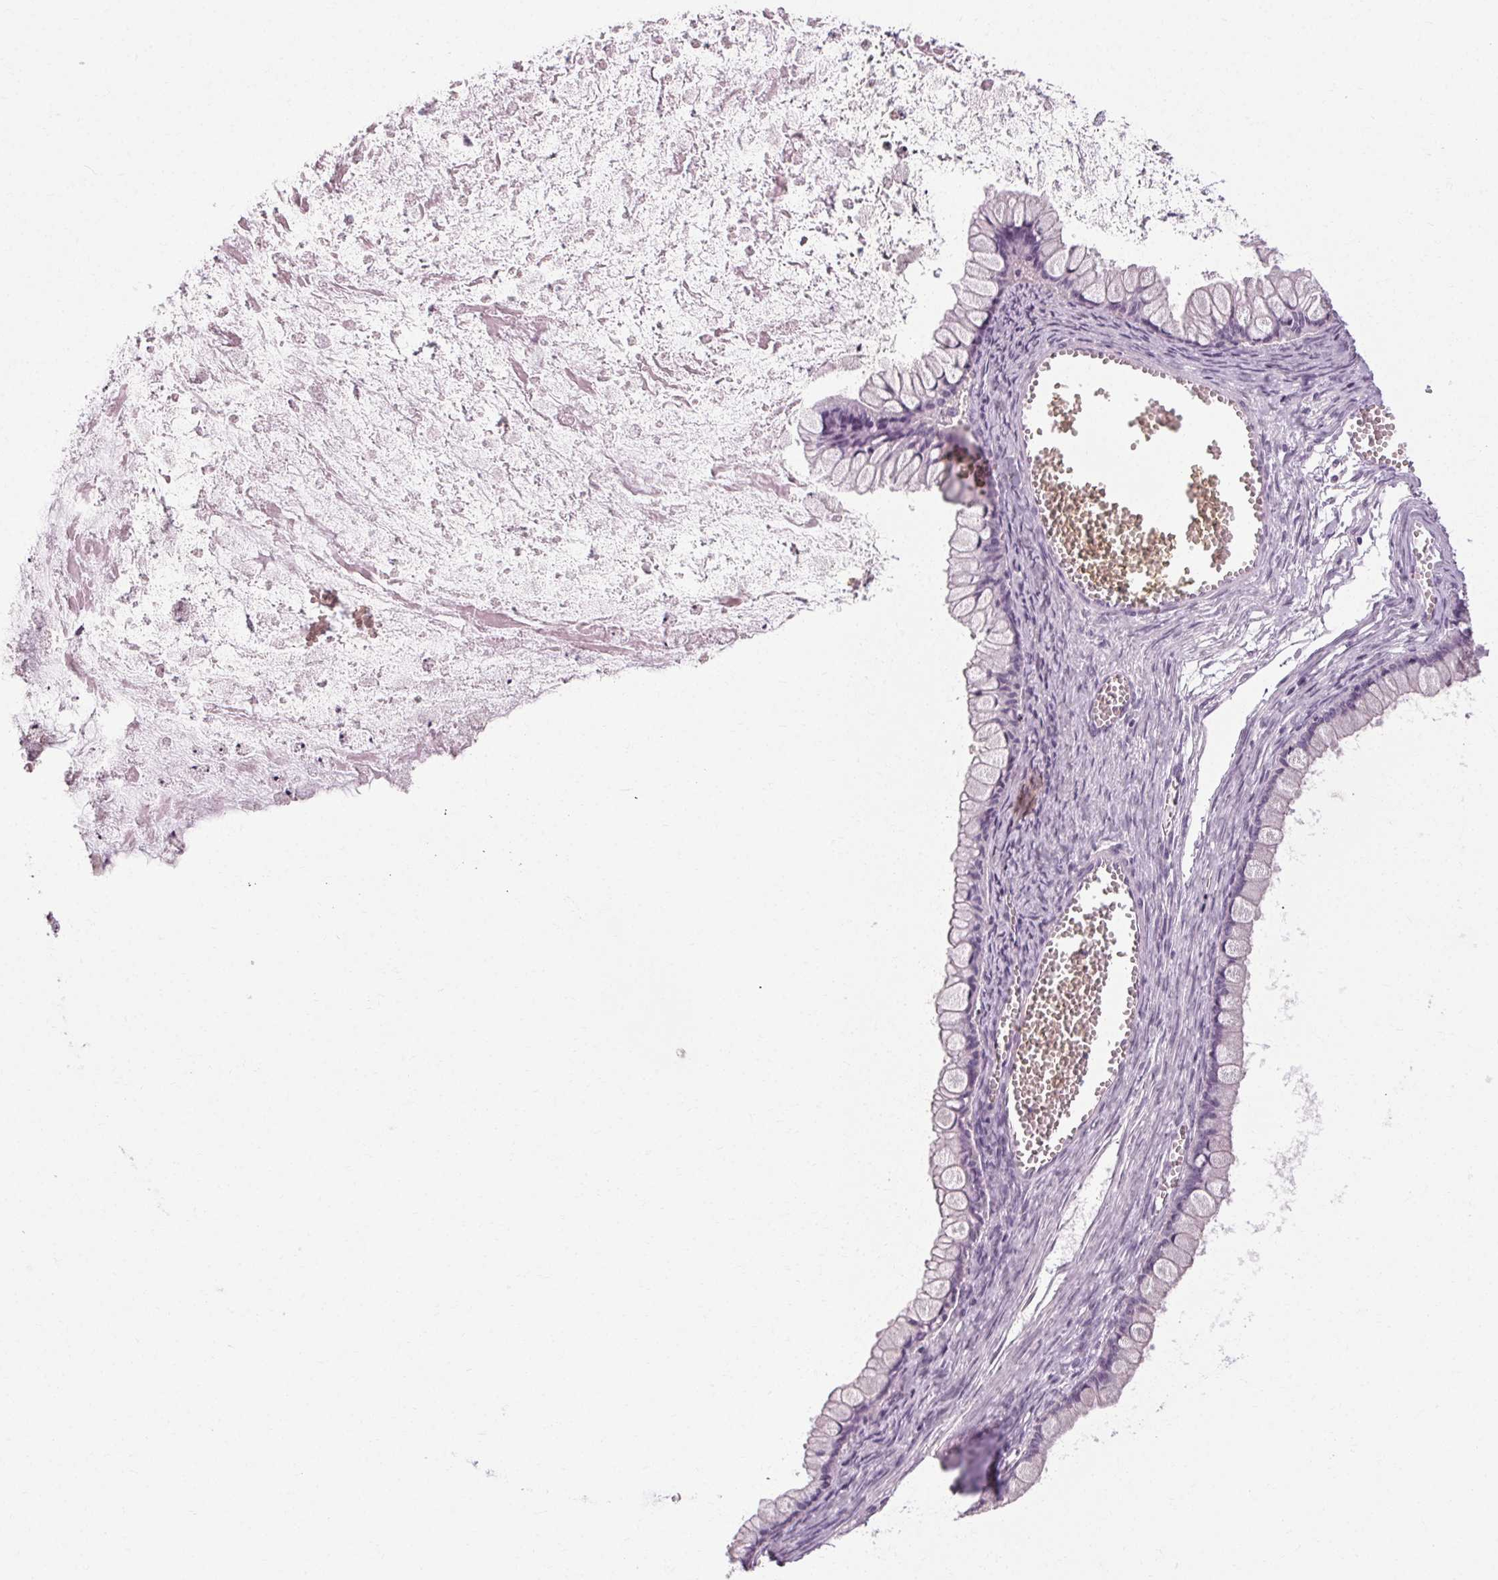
{"staining": {"intensity": "negative", "quantity": "none", "location": "none"}, "tissue": "ovarian cancer", "cell_type": "Tumor cells", "image_type": "cancer", "snomed": [{"axis": "morphology", "description": "Cystadenocarcinoma, mucinous, NOS"}, {"axis": "topography", "description": "Ovary"}], "caption": "This photomicrograph is of ovarian mucinous cystadenocarcinoma stained with immunohistochemistry (IHC) to label a protein in brown with the nuclei are counter-stained blue. There is no staining in tumor cells.", "gene": "POMC", "patient": {"sex": "female", "age": 67}}